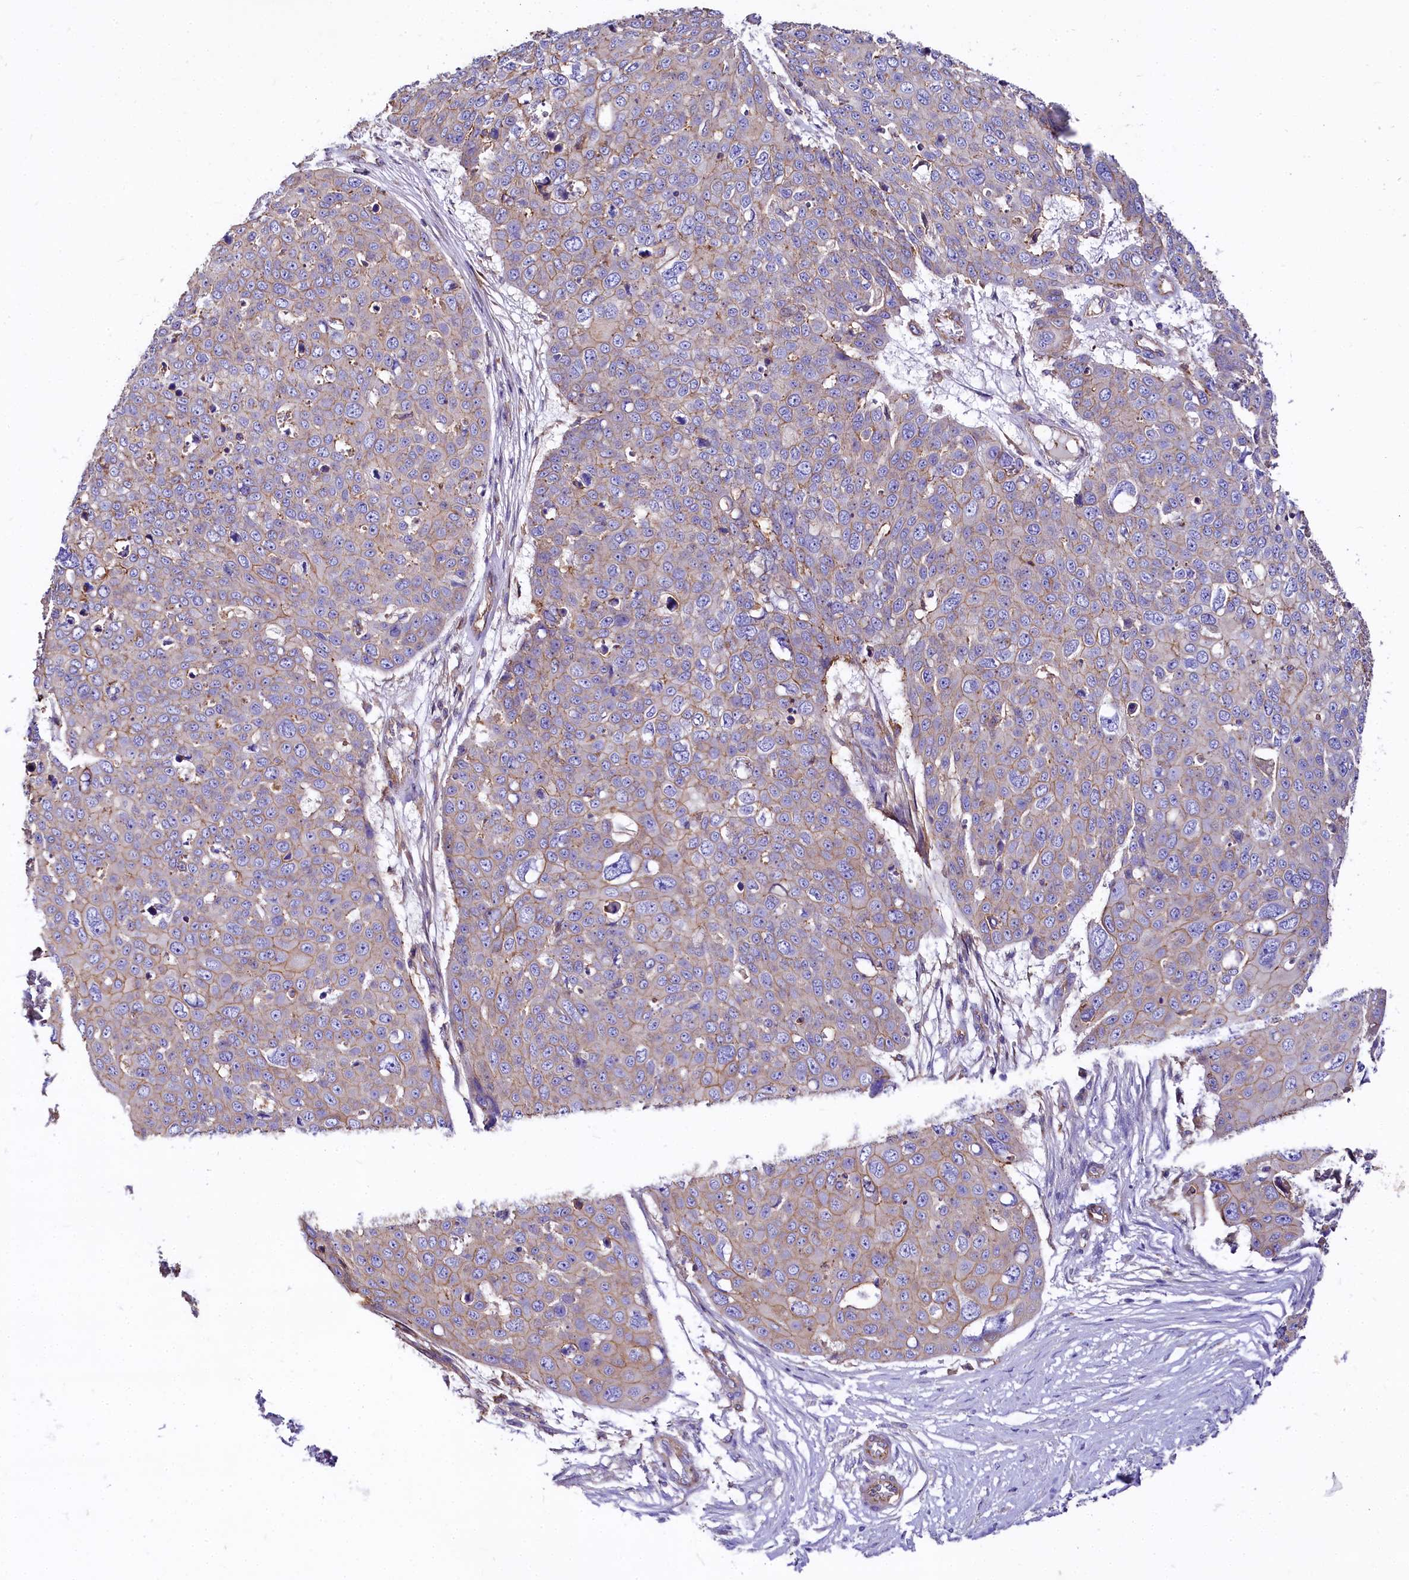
{"staining": {"intensity": "weak", "quantity": "<25%", "location": "cytoplasmic/membranous"}, "tissue": "skin cancer", "cell_type": "Tumor cells", "image_type": "cancer", "snomed": [{"axis": "morphology", "description": "Squamous cell carcinoma, NOS"}, {"axis": "topography", "description": "Skin"}], "caption": "Photomicrograph shows no protein staining in tumor cells of skin squamous cell carcinoma tissue. (DAB IHC with hematoxylin counter stain).", "gene": "FCHSD2", "patient": {"sex": "male", "age": 71}}